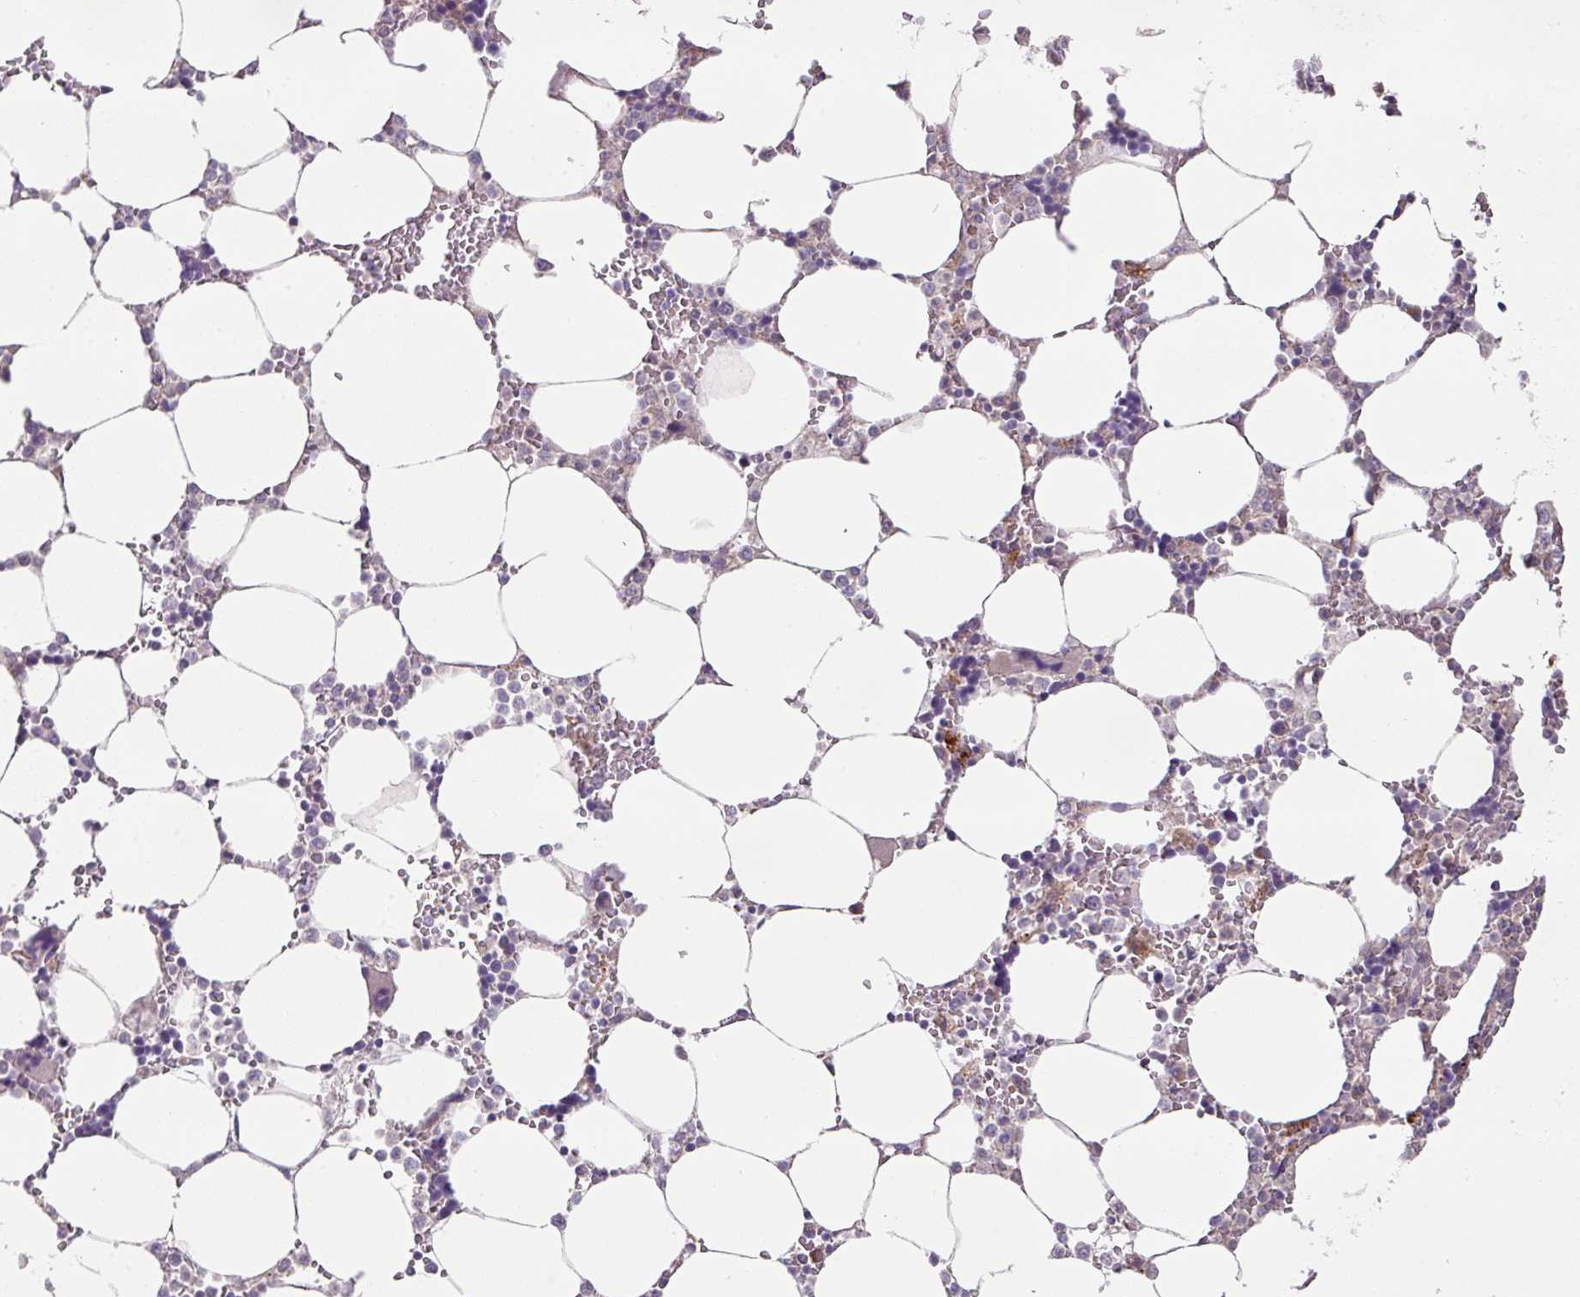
{"staining": {"intensity": "moderate", "quantity": "<25%", "location": "cytoplasmic/membranous"}, "tissue": "bone marrow", "cell_type": "Hematopoietic cells", "image_type": "normal", "snomed": [{"axis": "morphology", "description": "Normal tissue, NOS"}, {"axis": "topography", "description": "Bone marrow"}], "caption": "Moderate cytoplasmic/membranous positivity is present in approximately <25% of hematopoietic cells in normal bone marrow. The protein of interest is shown in brown color, while the nuclei are stained blue.", "gene": "PLEKHH3", "patient": {"sex": "male", "age": 64}}